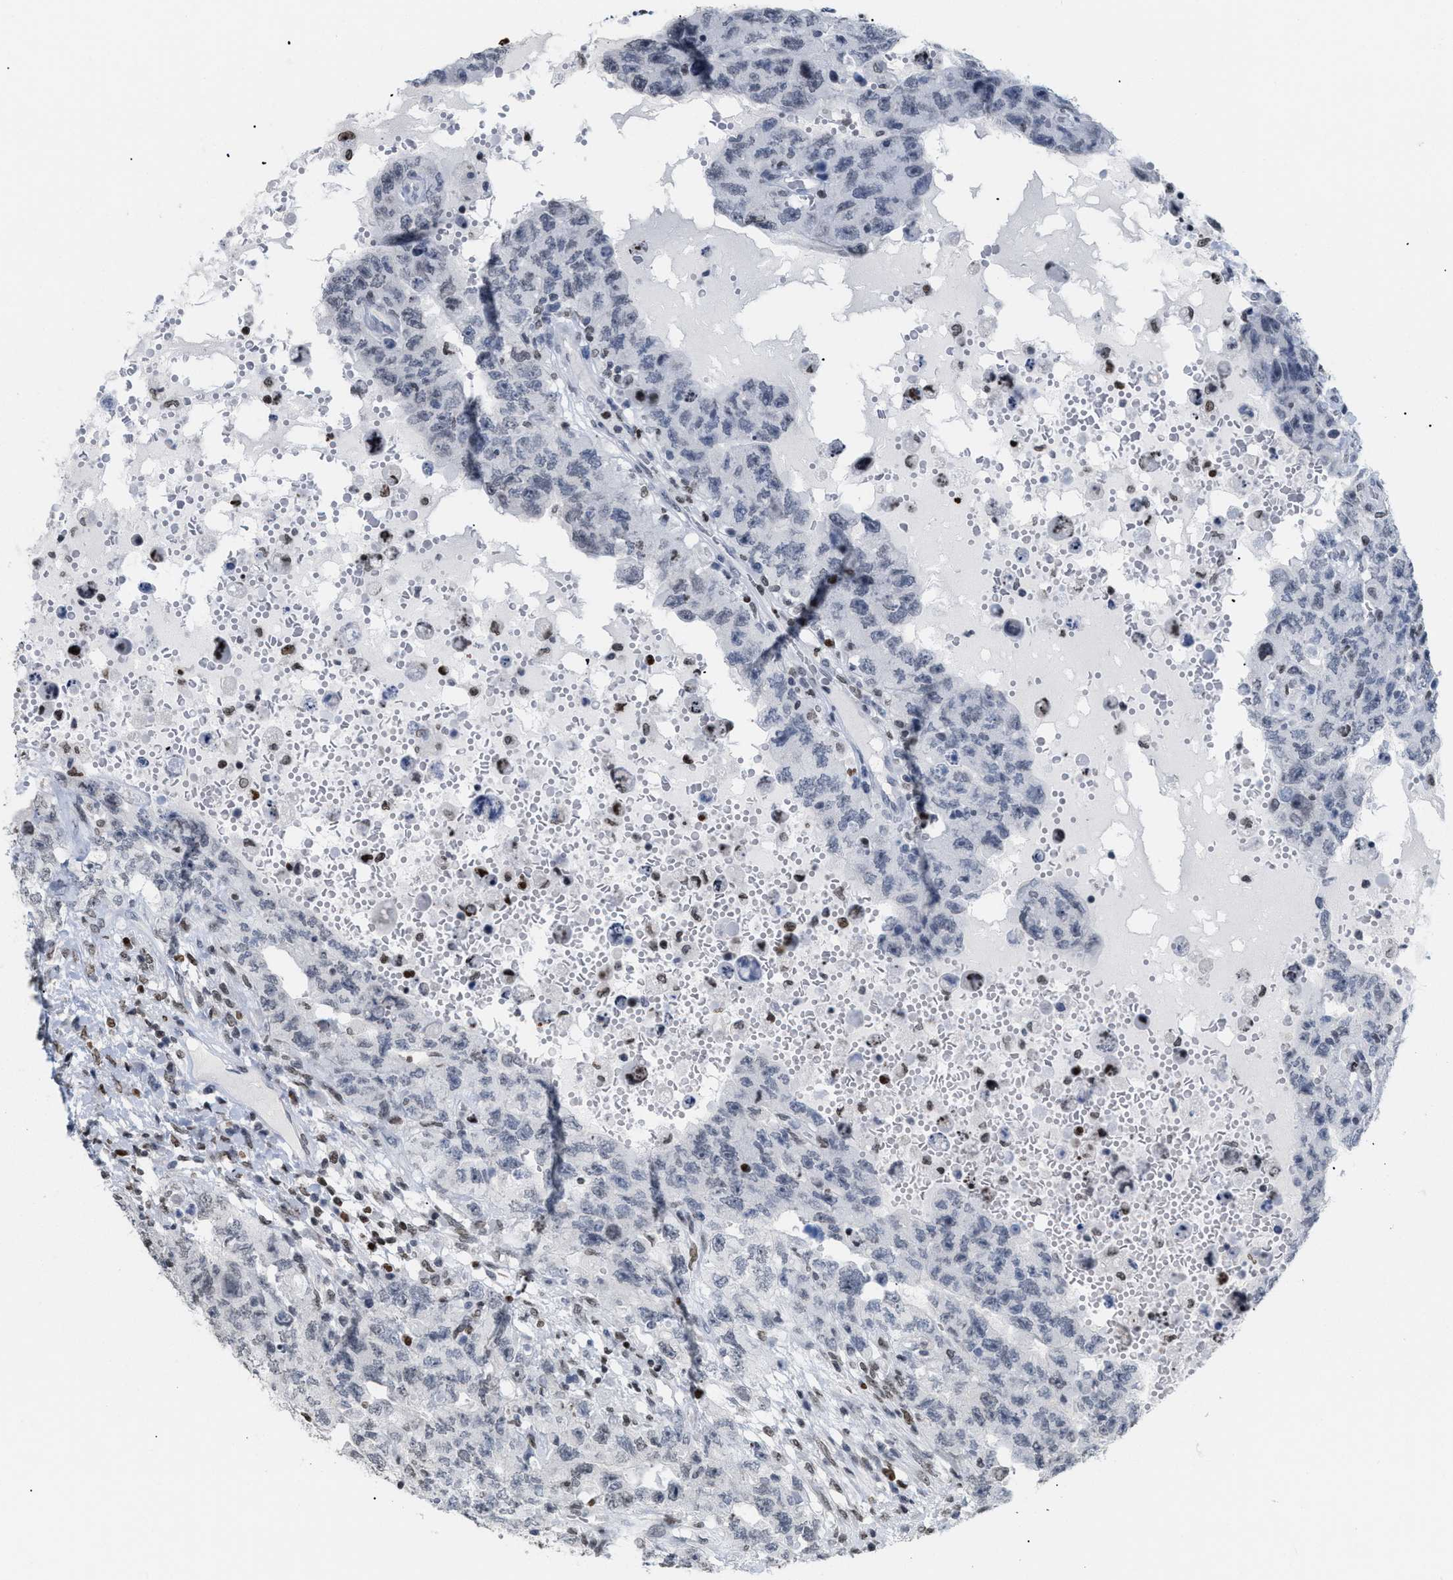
{"staining": {"intensity": "negative", "quantity": "none", "location": "none"}, "tissue": "testis cancer", "cell_type": "Tumor cells", "image_type": "cancer", "snomed": [{"axis": "morphology", "description": "Carcinoma, Embryonal, NOS"}, {"axis": "topography", "description": "Testis"}], "caption": "IHC histopathology image of human testis embryonal carcinoma stained for a protein (brown), which demonstrates no positivity in tumor cells.", "gene": "HMGN2", "patient": {"sex": "male", "age": 26}}